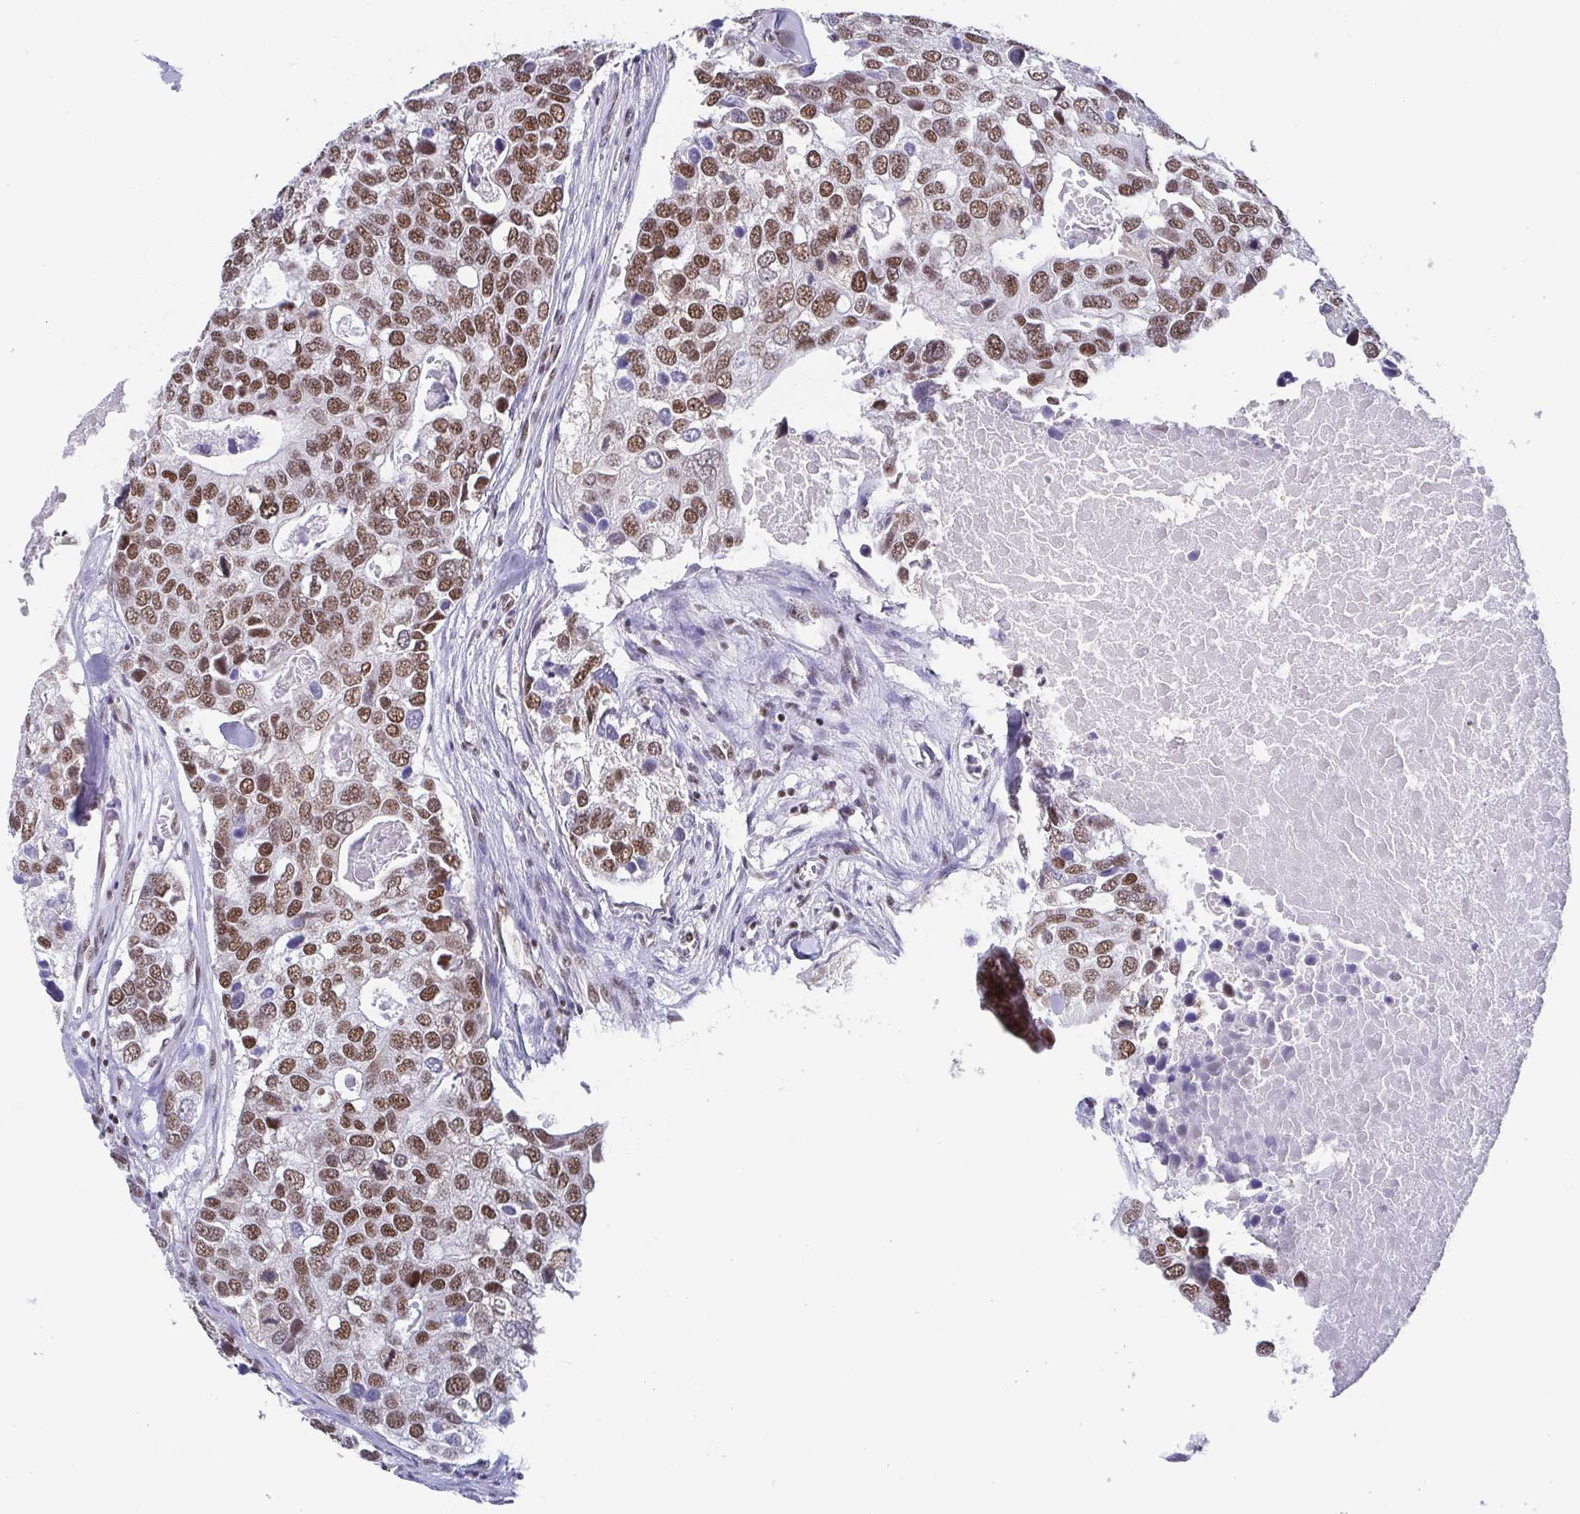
{"staining": {"intensity": "moderate", "quantity": ">75%", "location": "nuclear"}, "tissue": "breast cancer", "cell_type": "Tumor cells", "image_type": "cancer", "snomed": [{"axis": "morphology", "description": "Duct carcinoma"}, {"axis": "topography", "description": "Breast"}], "caption": "Breast cancer stained for a protein (brown) reveals moderate nuclear positive expression in about >75% of tumor cells.", "gene": "CTCF", "patient": {"sex": "female", "age": 83}}